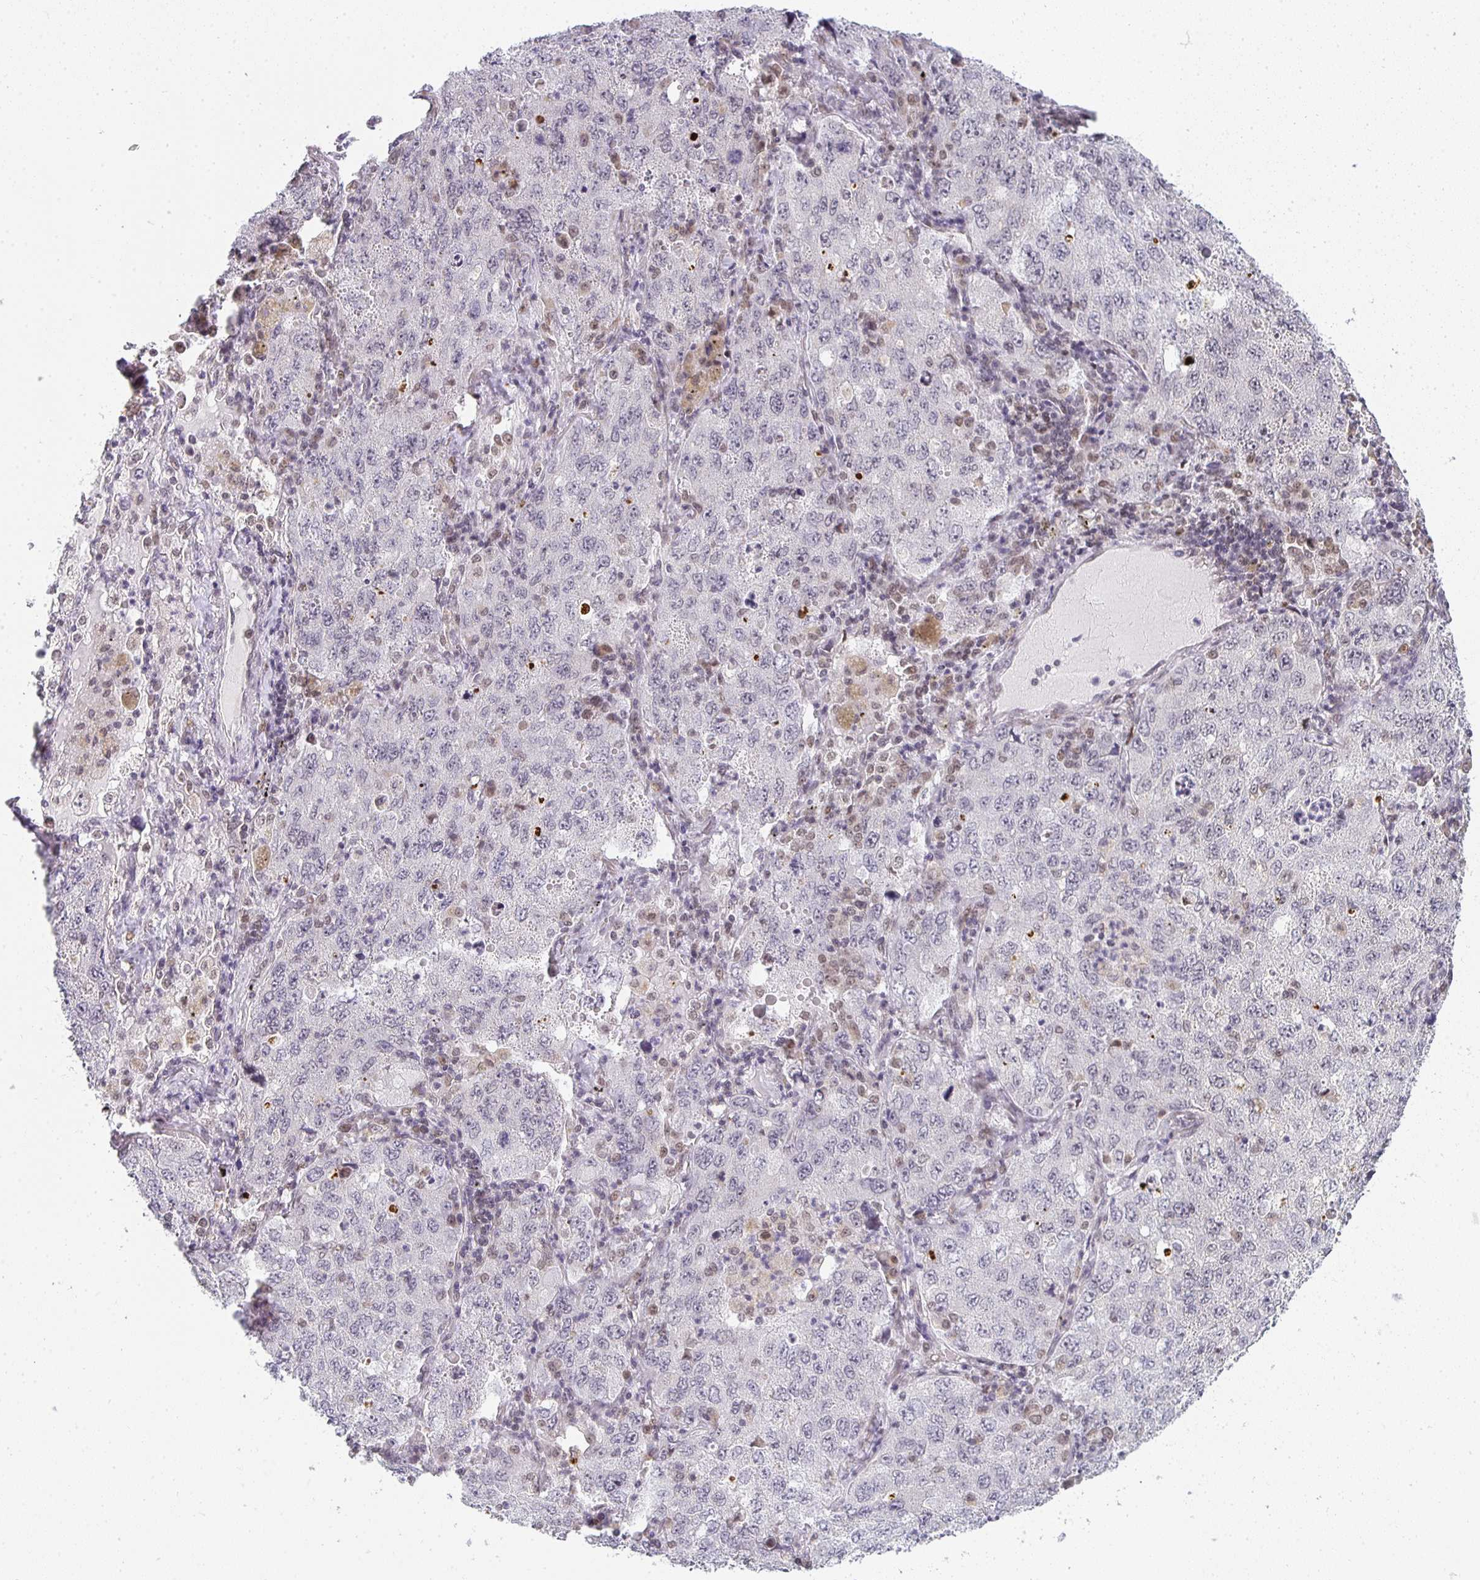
{"staining": {"intensity": "negative", "quantity": "none", "location": "none"}, "tissue": "lung cancer", "cell_type": "Tumor cells", "image_type": "cancer", "snomed": [{"axis": "morphology", "description": "Adenocarcinoma, NOS"}, {"axis": "topography", "description": "Lung"}], "caption": "The micrograph demonstrates no staining of tumor cells in lung cancer (adenocarcinoma). The staining was performed using DAB to visualize the protein expression in brown, while the nuclei were stained in blue with hematoxylin (Magnification: 20x).", "gene": "SMARCA2", "patient": {"sex": "female", "age": 57}}